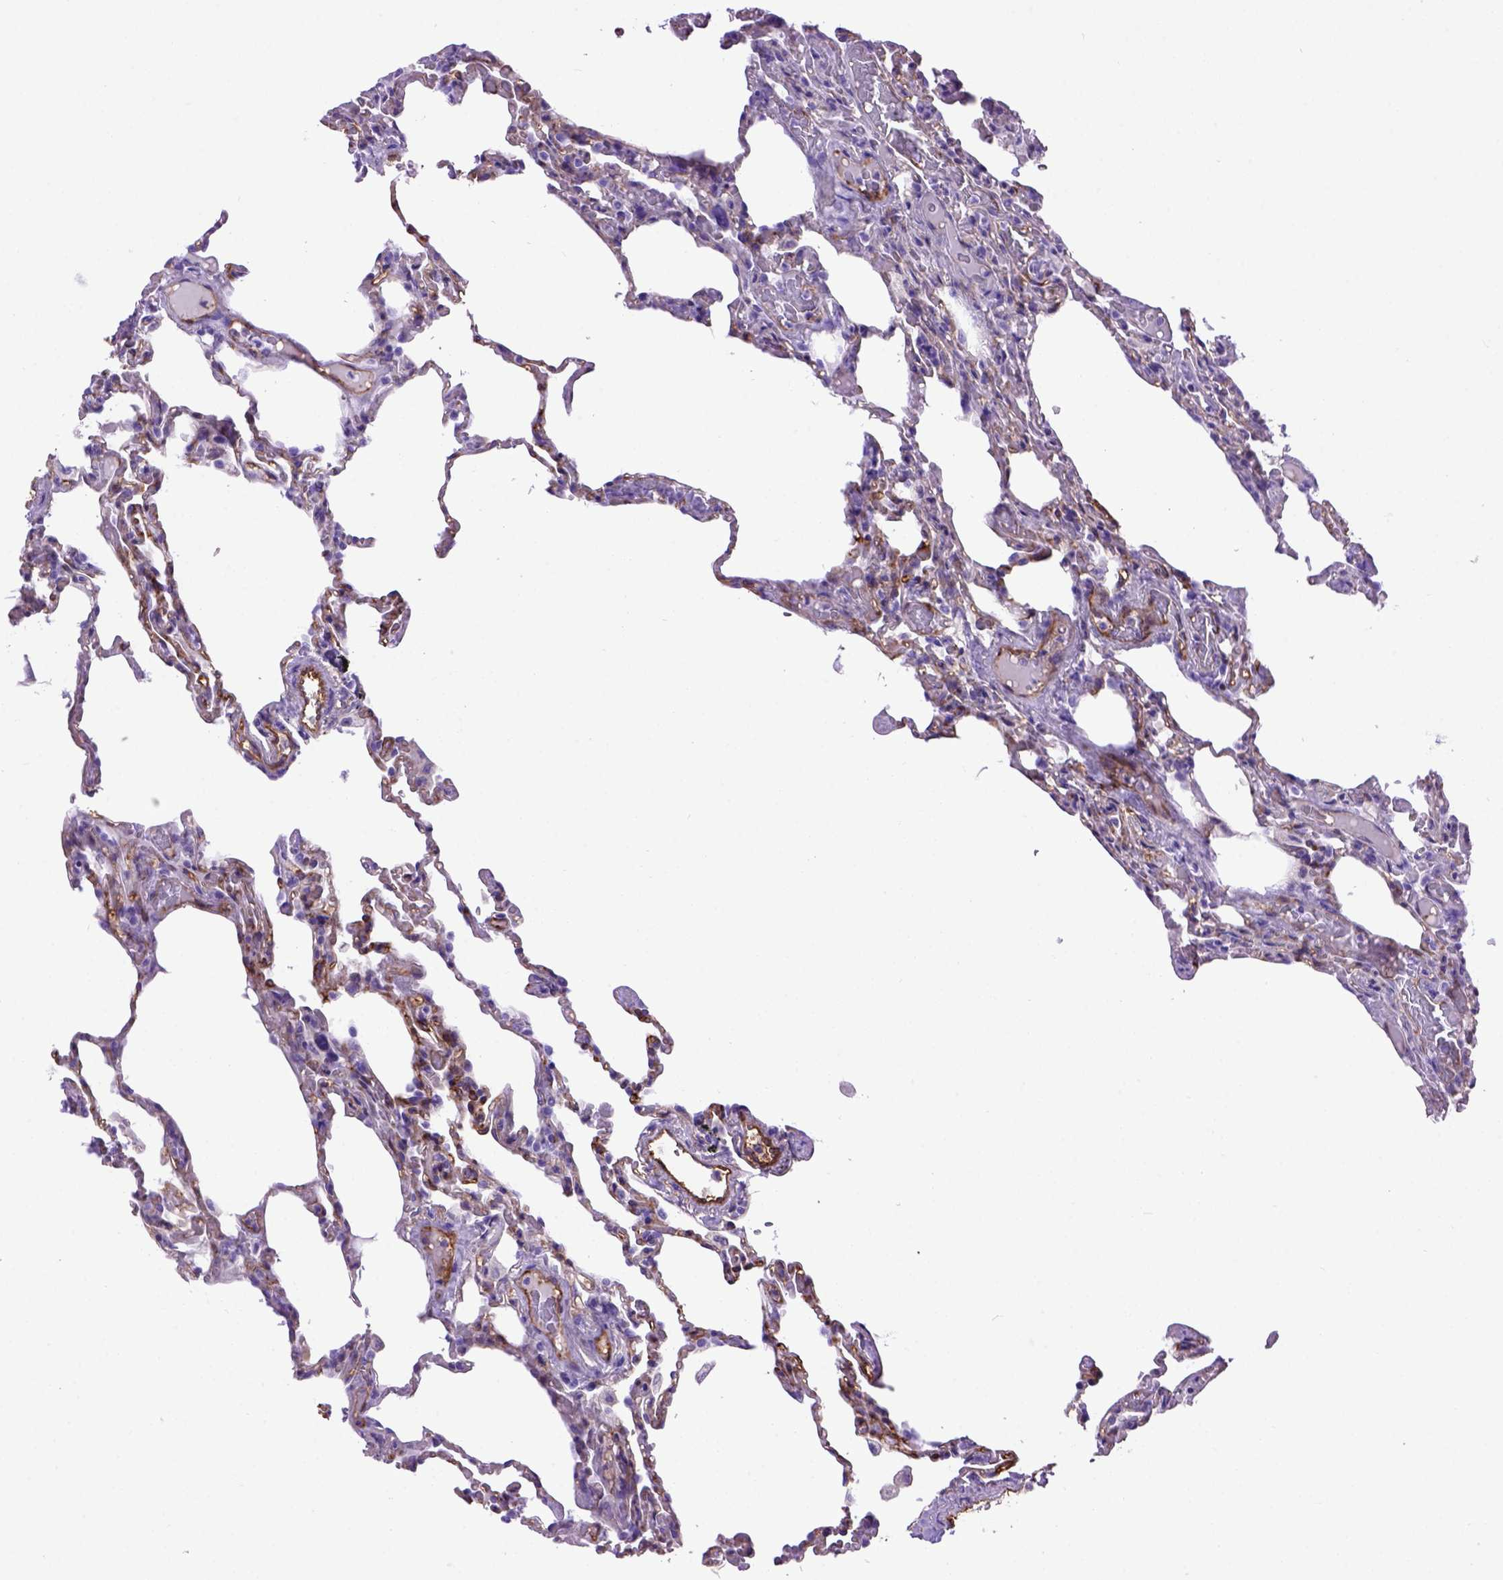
{"staining": {"intensity": "negative", "quantity": "none", "location": "none"}, "tissue": "lung", "cell_type": "Alveolar cells", "image_type": "normal", "snomed": [{"axis": "morphology", "description": "Normal tissue, NOS"}, {"axis": "topography", "description": "Lung"}], "caption": "Immunohistochemistry (IHC) photomicrograph of benign lung: human lung stained with DAB (3,3'-diaminobenzidine) reveals no significant protein expression in alveolar cells.", "gene": "ENG", "patient": {"sex": "female", "age": 43}}